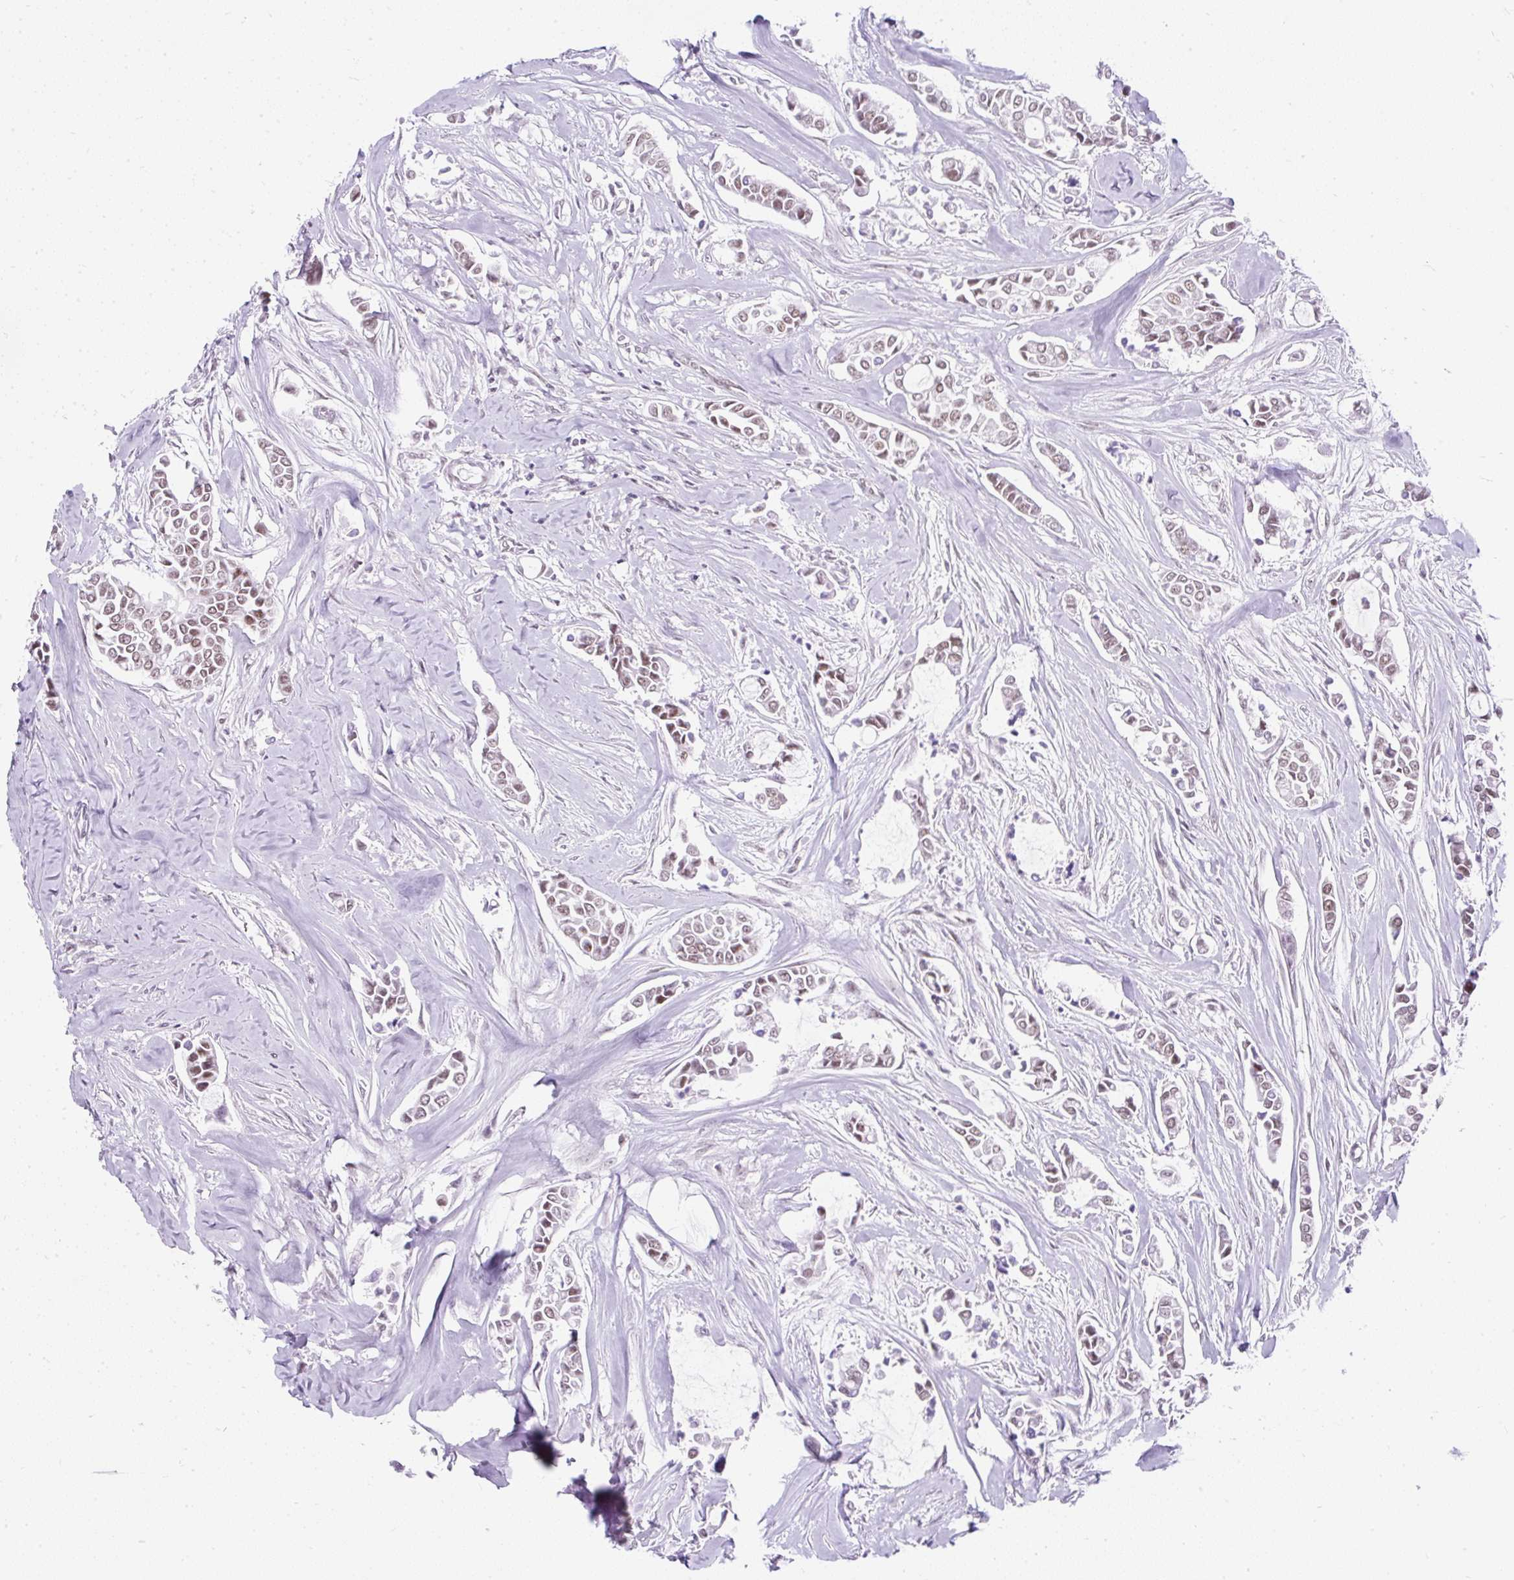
{"staining": {"intensity": "weak", "quantity": ">75%", "location": "nuclear"}, "tissue": "breast cancer", "cell_type": "Tumor cells", "image_type": "cancer", "snomed": [{"axis": "morphology", "description": "Duct carcinoma"}, {"axis": "topography", "description": "Breast"}], "caption": "Immunohistochemistry (DAB) staining of human breast infiltrating ductal carcinoma displays weak nuclear protein staining in about >75% of tumor cells. The staining was performed using DAB (3,3'-diaminobenzidine), with brown indicating positive protein expression. Nuclei are stained blue with hematoxylin.", "gene": "PLCXD2", "patient": {"sex": "female", "age": 84}}